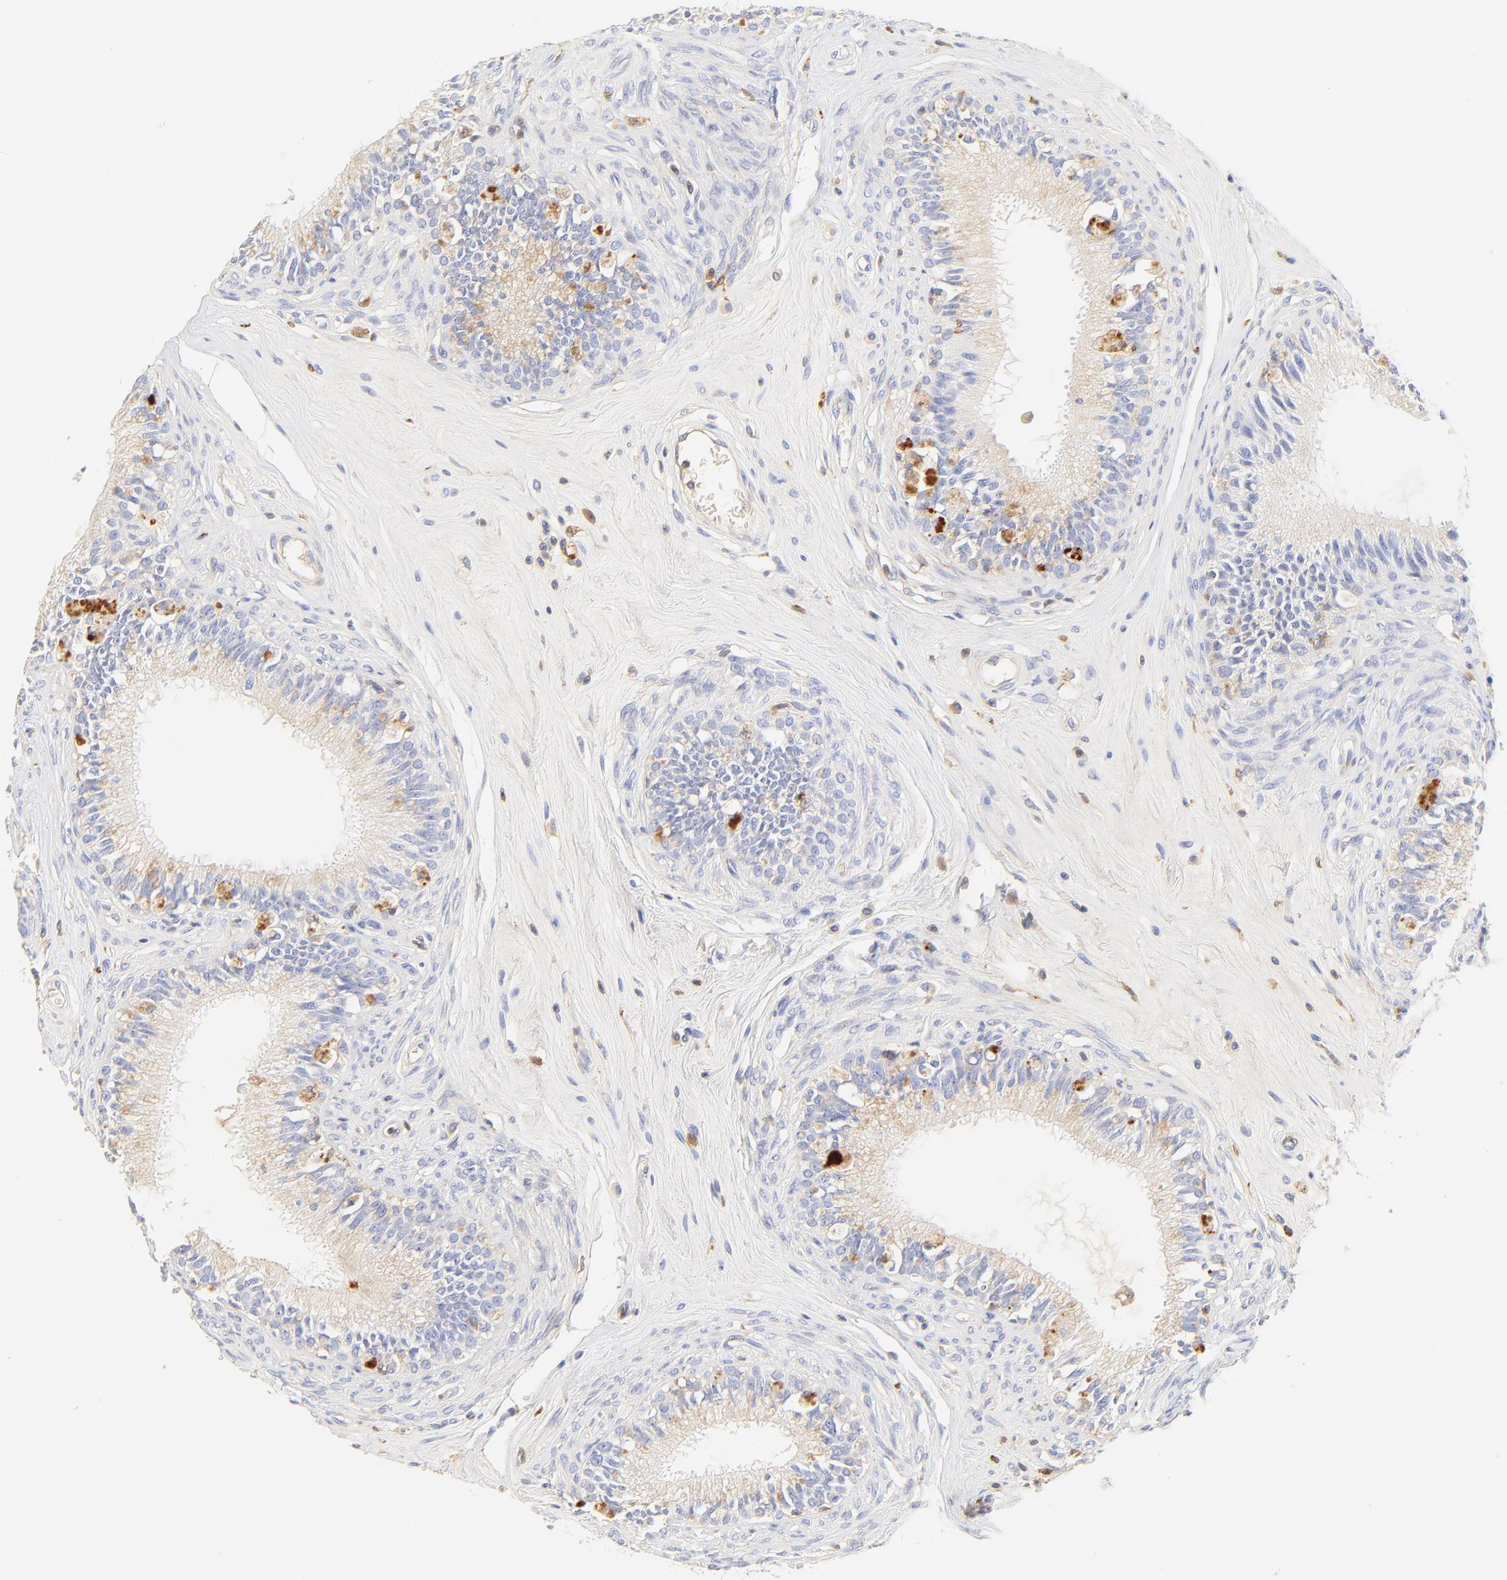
{"staining": {"intensity": "weak", "quantity": "25%-75%", "location": "cytoplasmic/membranous"}, "tissue": "epididymis", "cell_type": "Glandular cells", "image_type": "normal", "snomed": [{"axis": "morphology", "description": "Normal tissue, NOS"}, {"axis": "morphology", "description": "Inflammation, NOS"}, {"axis": "topography", "description": "Epididymis"}], "caption": "Brown immunohistochemical staining in normal epididymis shows weak cytoplasmic/membranous positivity in about 25%-75% of glandular cells.", "gene": "MDGA2", "patient": {"sex": "male", "age": 84}}